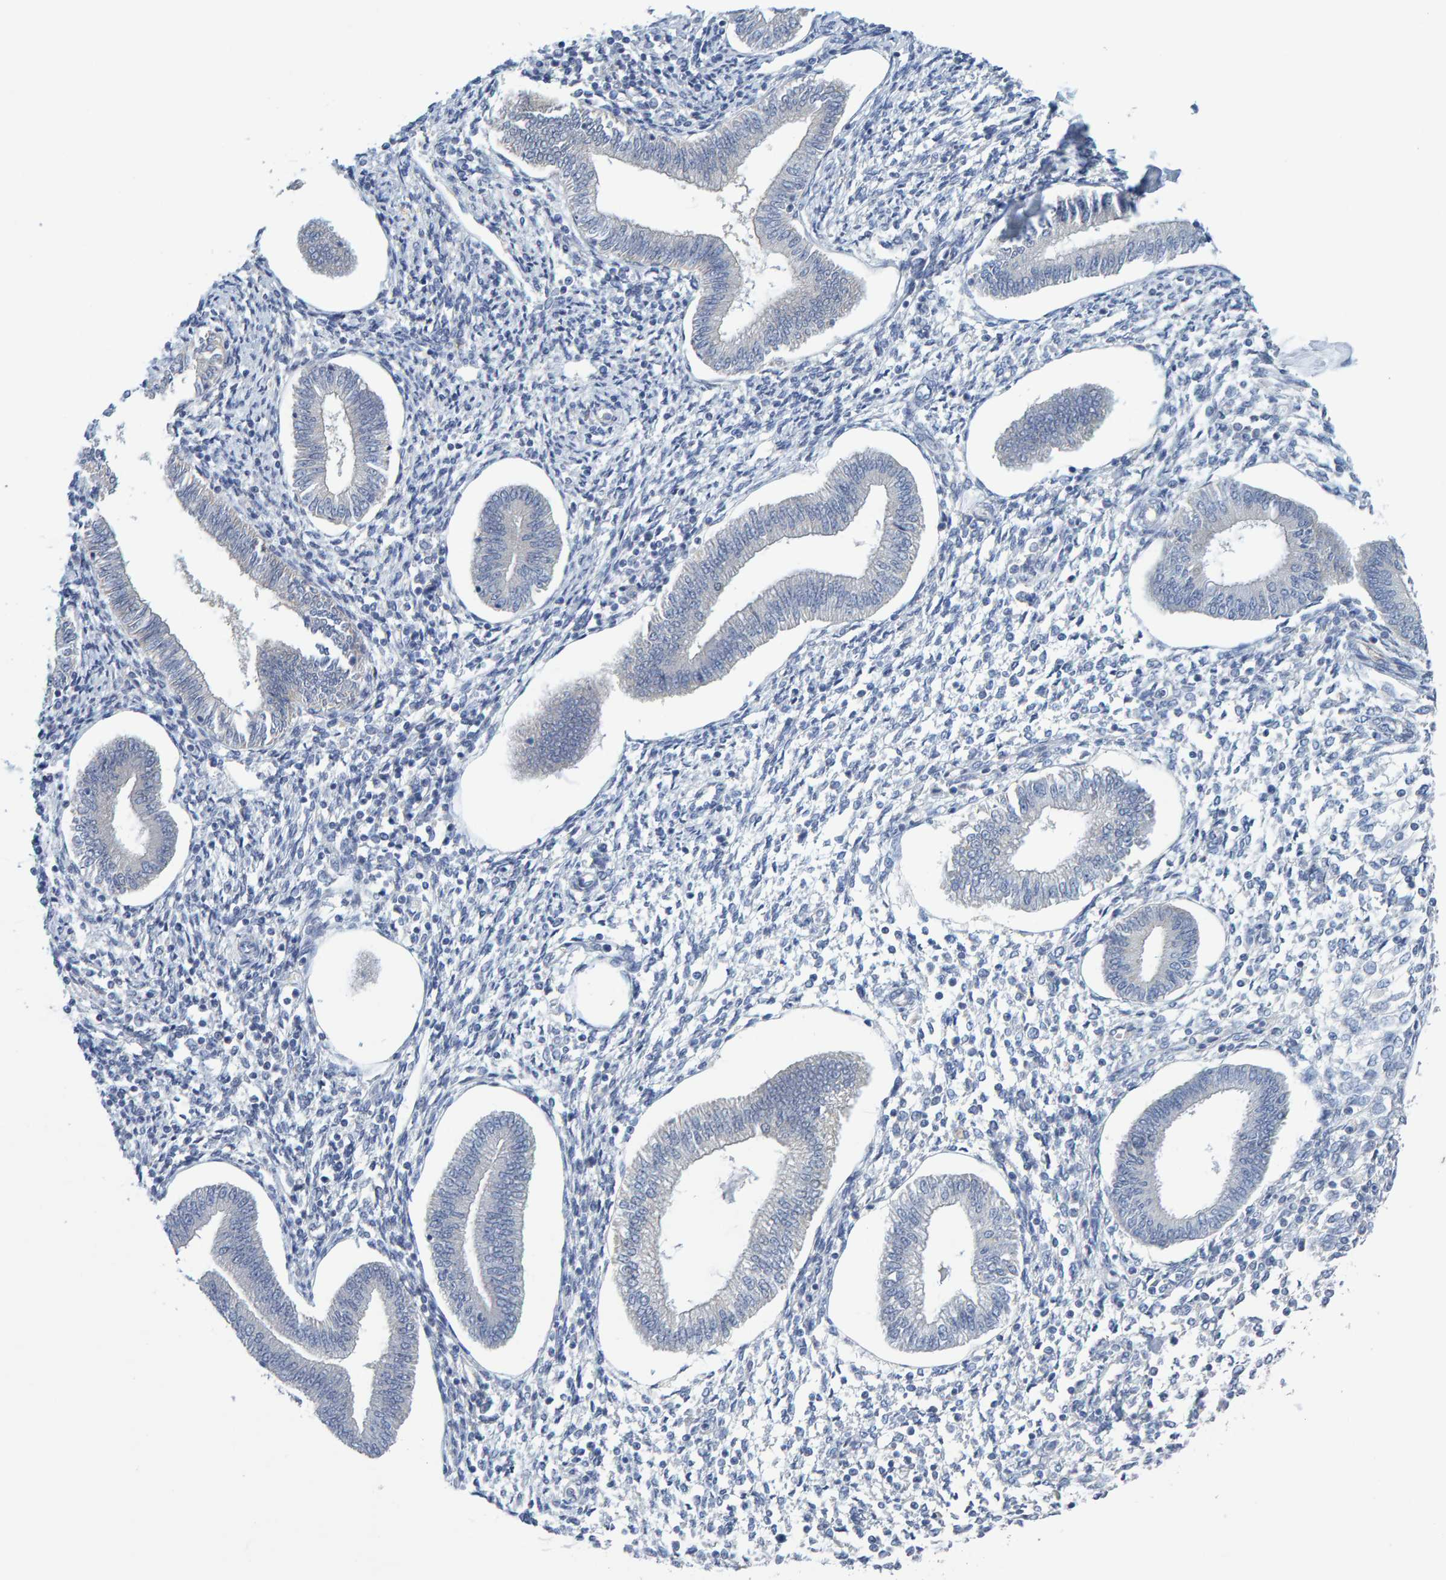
{"staining": {"intensity": "negative", "quantity": "none", "location": "none"}, "tissue": "endometrium", "cell_type": "Cells in endometrial stroma", "image_type": "normal", "snomed": [{"axis": "morphology", "description": "Normal tissue, NOS"}, {"axis": "topography", "description": "Endometrium"}], "caption": "An immunohistochemistry image of benign endometrium is shown. There is no staining in cells in endometrial stroma of endometrium.", "gene": "ALAD", "patient": {"sex": "female", "age": 50}}